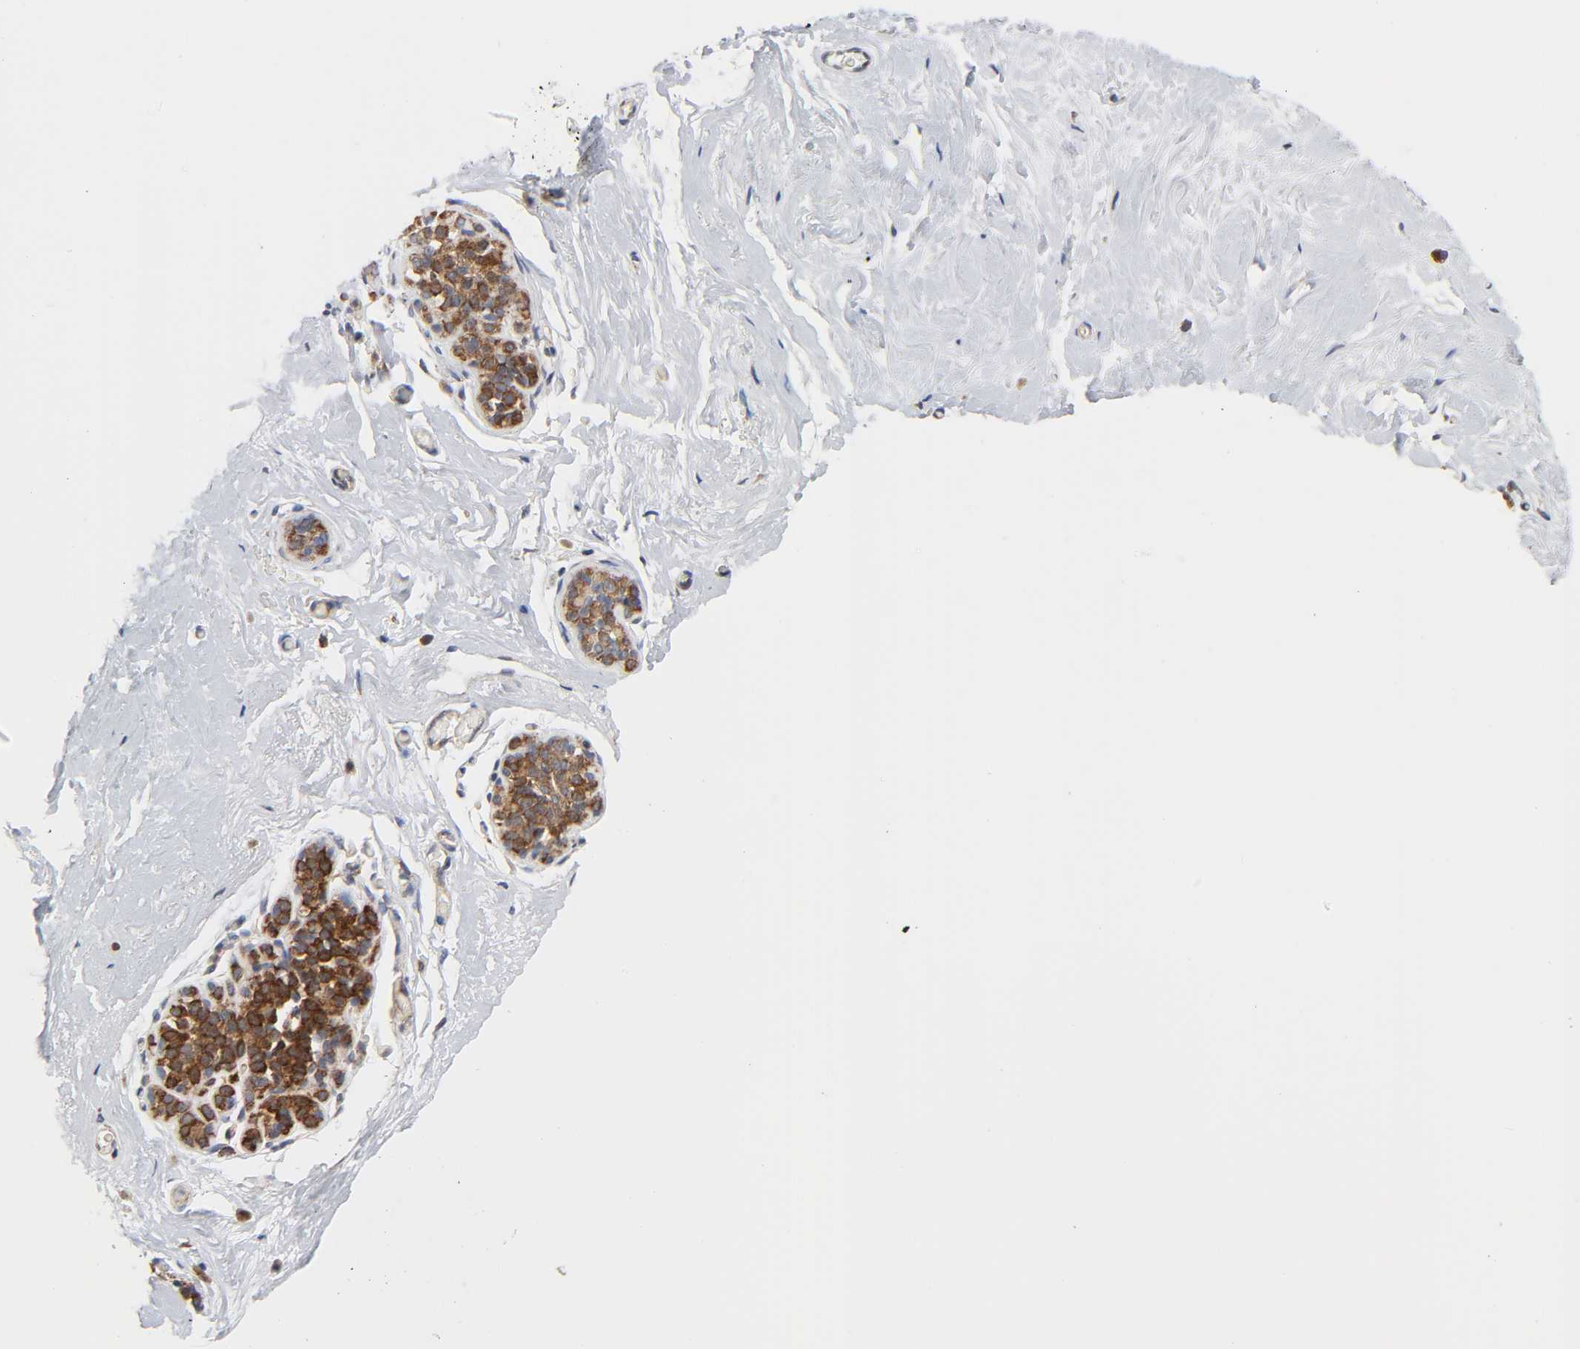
{"staining": {"intensity": "negative", "quantity": "none", "location": "none"}, "tissue": "breast", "cell_type": "Adipocytes", "image_type": "normal", "snomed": [{"axis": "morphology", "description": "Normal tissue, NOS"}, {"axis": "topography", "description": "Breast"}], "caption": "The image displays no significant staining in adipocytes of breast.", "gene": "BAX", "patient": {"sex": "female", "age": 75}}